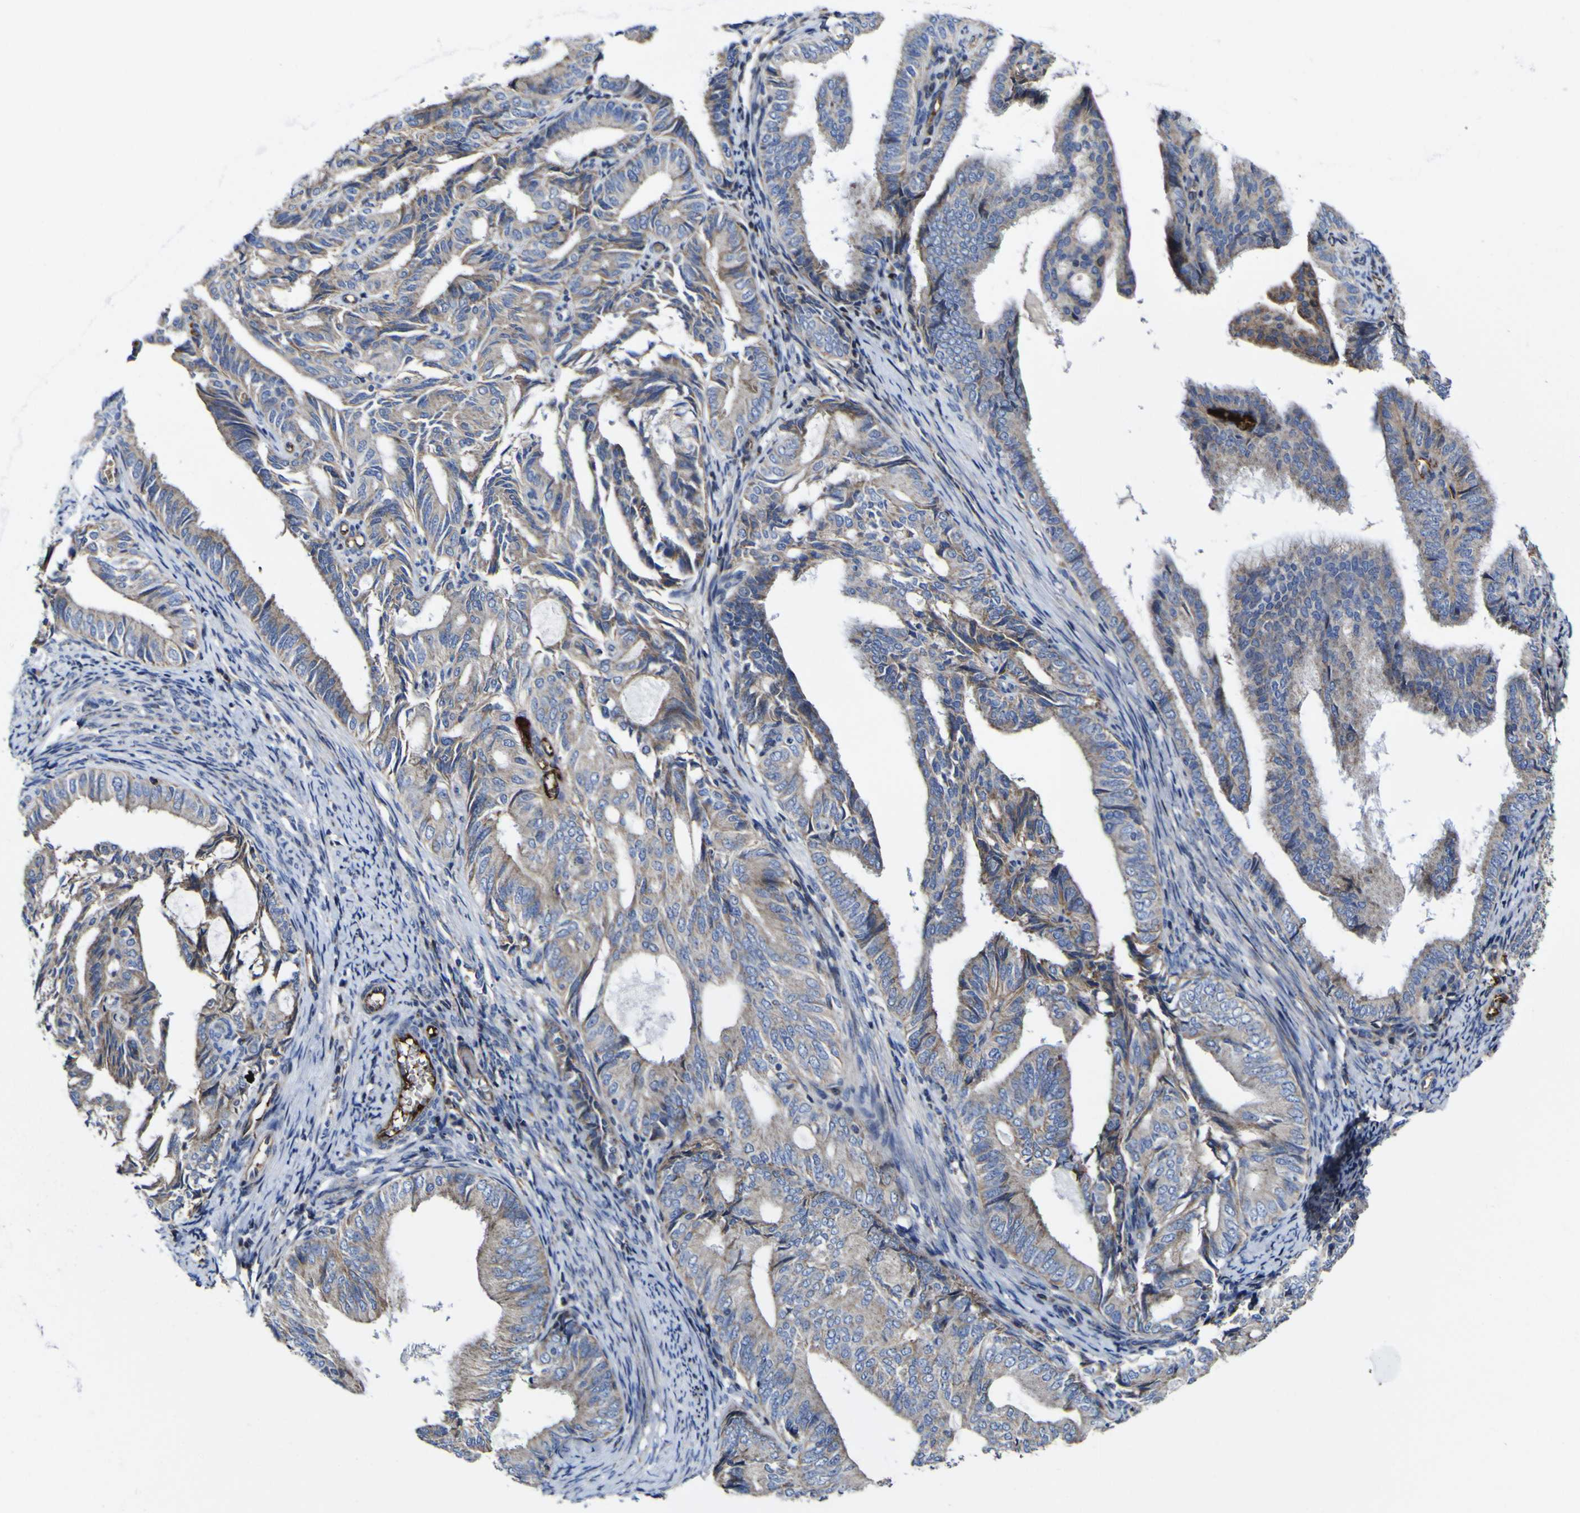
{"staining": {"intensity": "moderate", "quantity": "<25%", "location": "cytoplasmic/membranous"}, "tissue": "endometrial cancer", "cell_type": "Tumor cells", "image_type": "cancer", "snomed": [{"axis": "morphology", "description": "Adenocarcinoma, NOS"}, {"axis": "topography", "description": "Endometrium"}], "caption": "An image of human endometrial cancer (adenocarcinoma) stained for a protein displays moderate cytoplasmic/membranous brown staining in tumor cells.", "gene": "CCDC90B", "patient": {"sex": "female", "age": 58}}